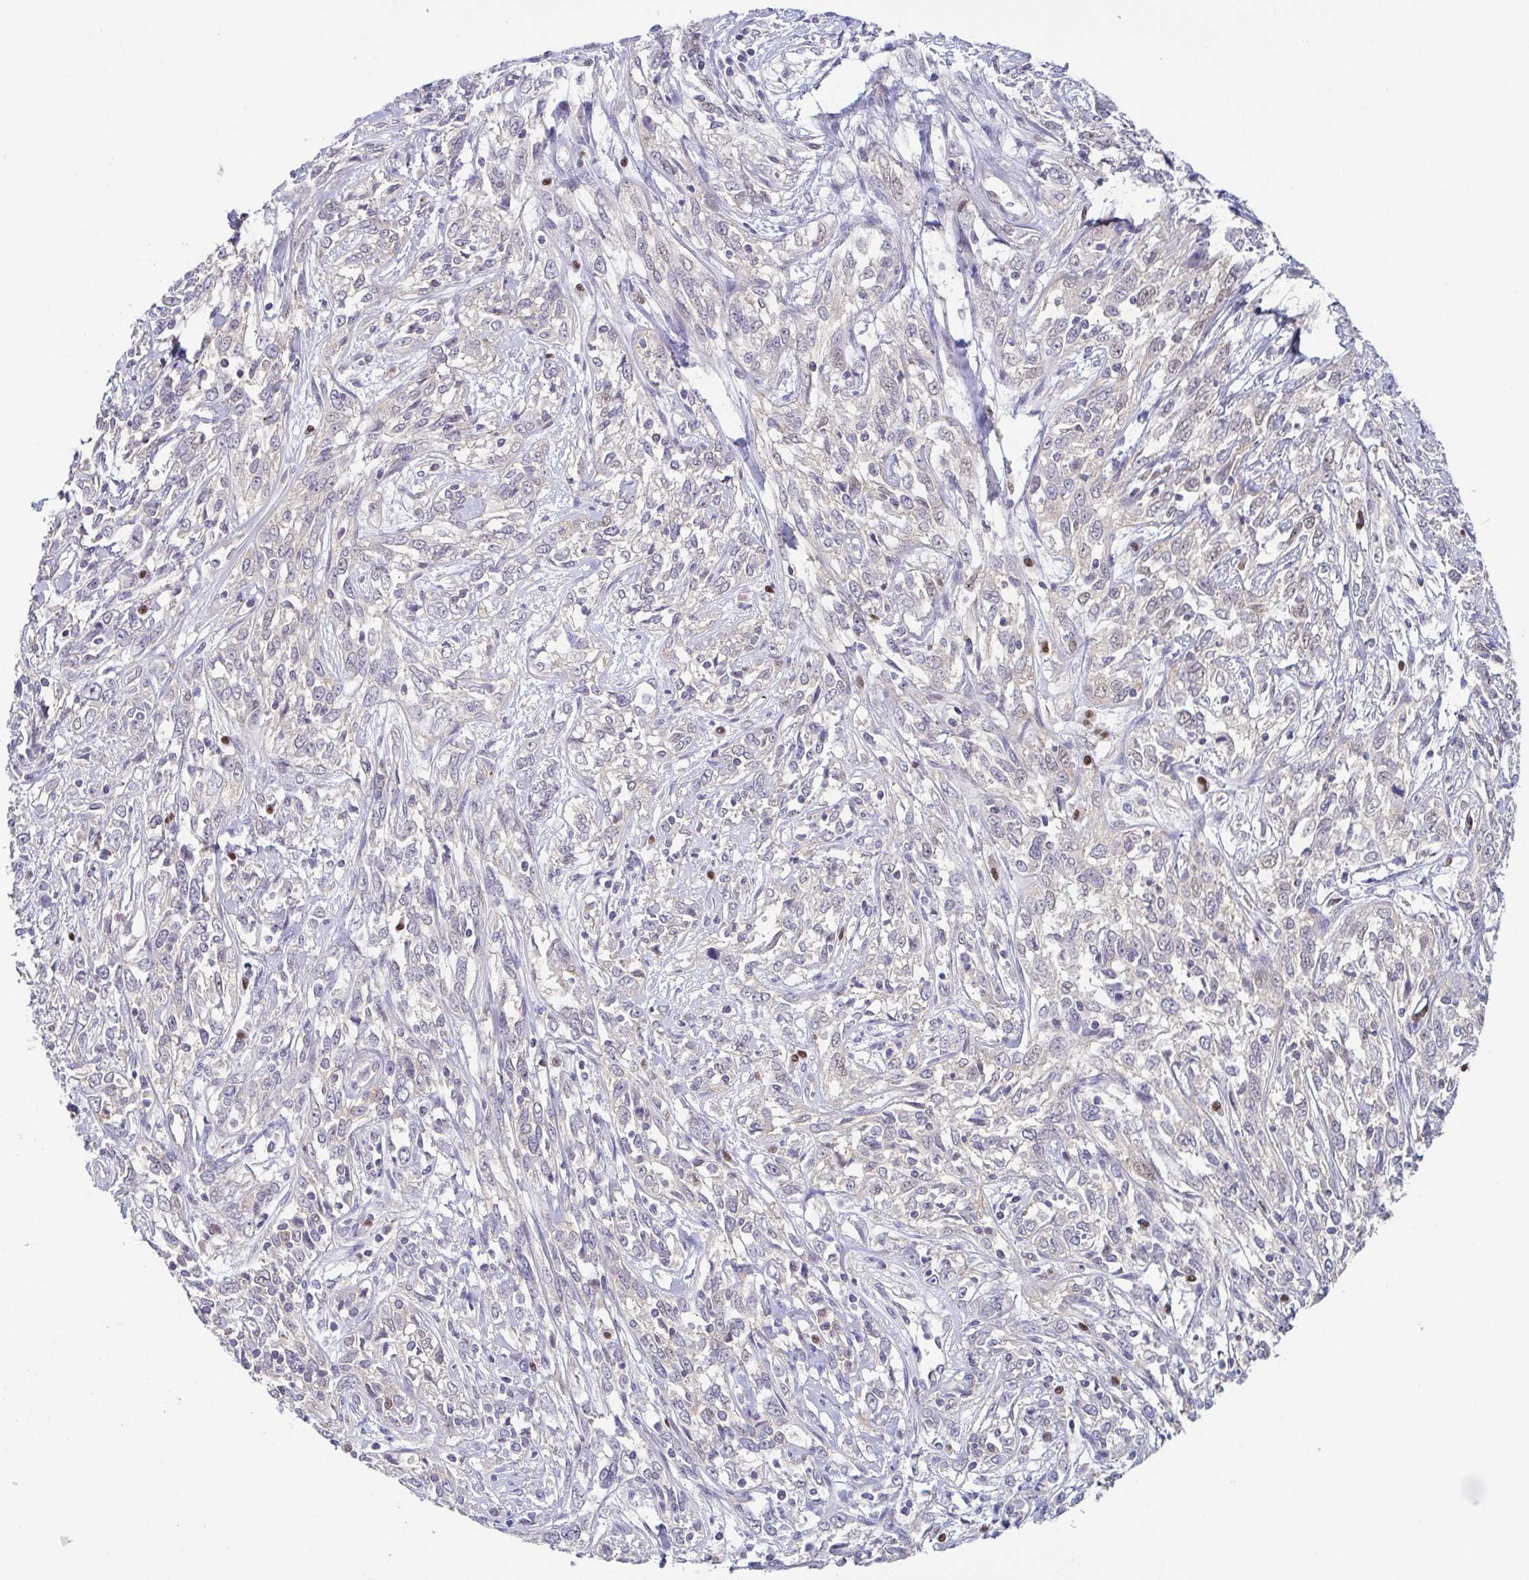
{"staining": {"intensity": "weak", "quantity": "<25%", "location": "nuclear"}, "tissue": "cervical cancer", "cell_type": "Tumor cells", "image_type": "cancer", "snomed": [{"axis": "morphology", "description": "Adenocarcinoma, NOS"}, {"axis": "topography", "description": "Cervix"}], "caption": "An immunohistochemistry (IHC) micrograph of cervical adenocarcinoma is shown. There is no staining in tumor cells of cervical adenocarcinoma.", "gene": "UBE2Q1", "patient": {"sex": "female", "age": 40}}